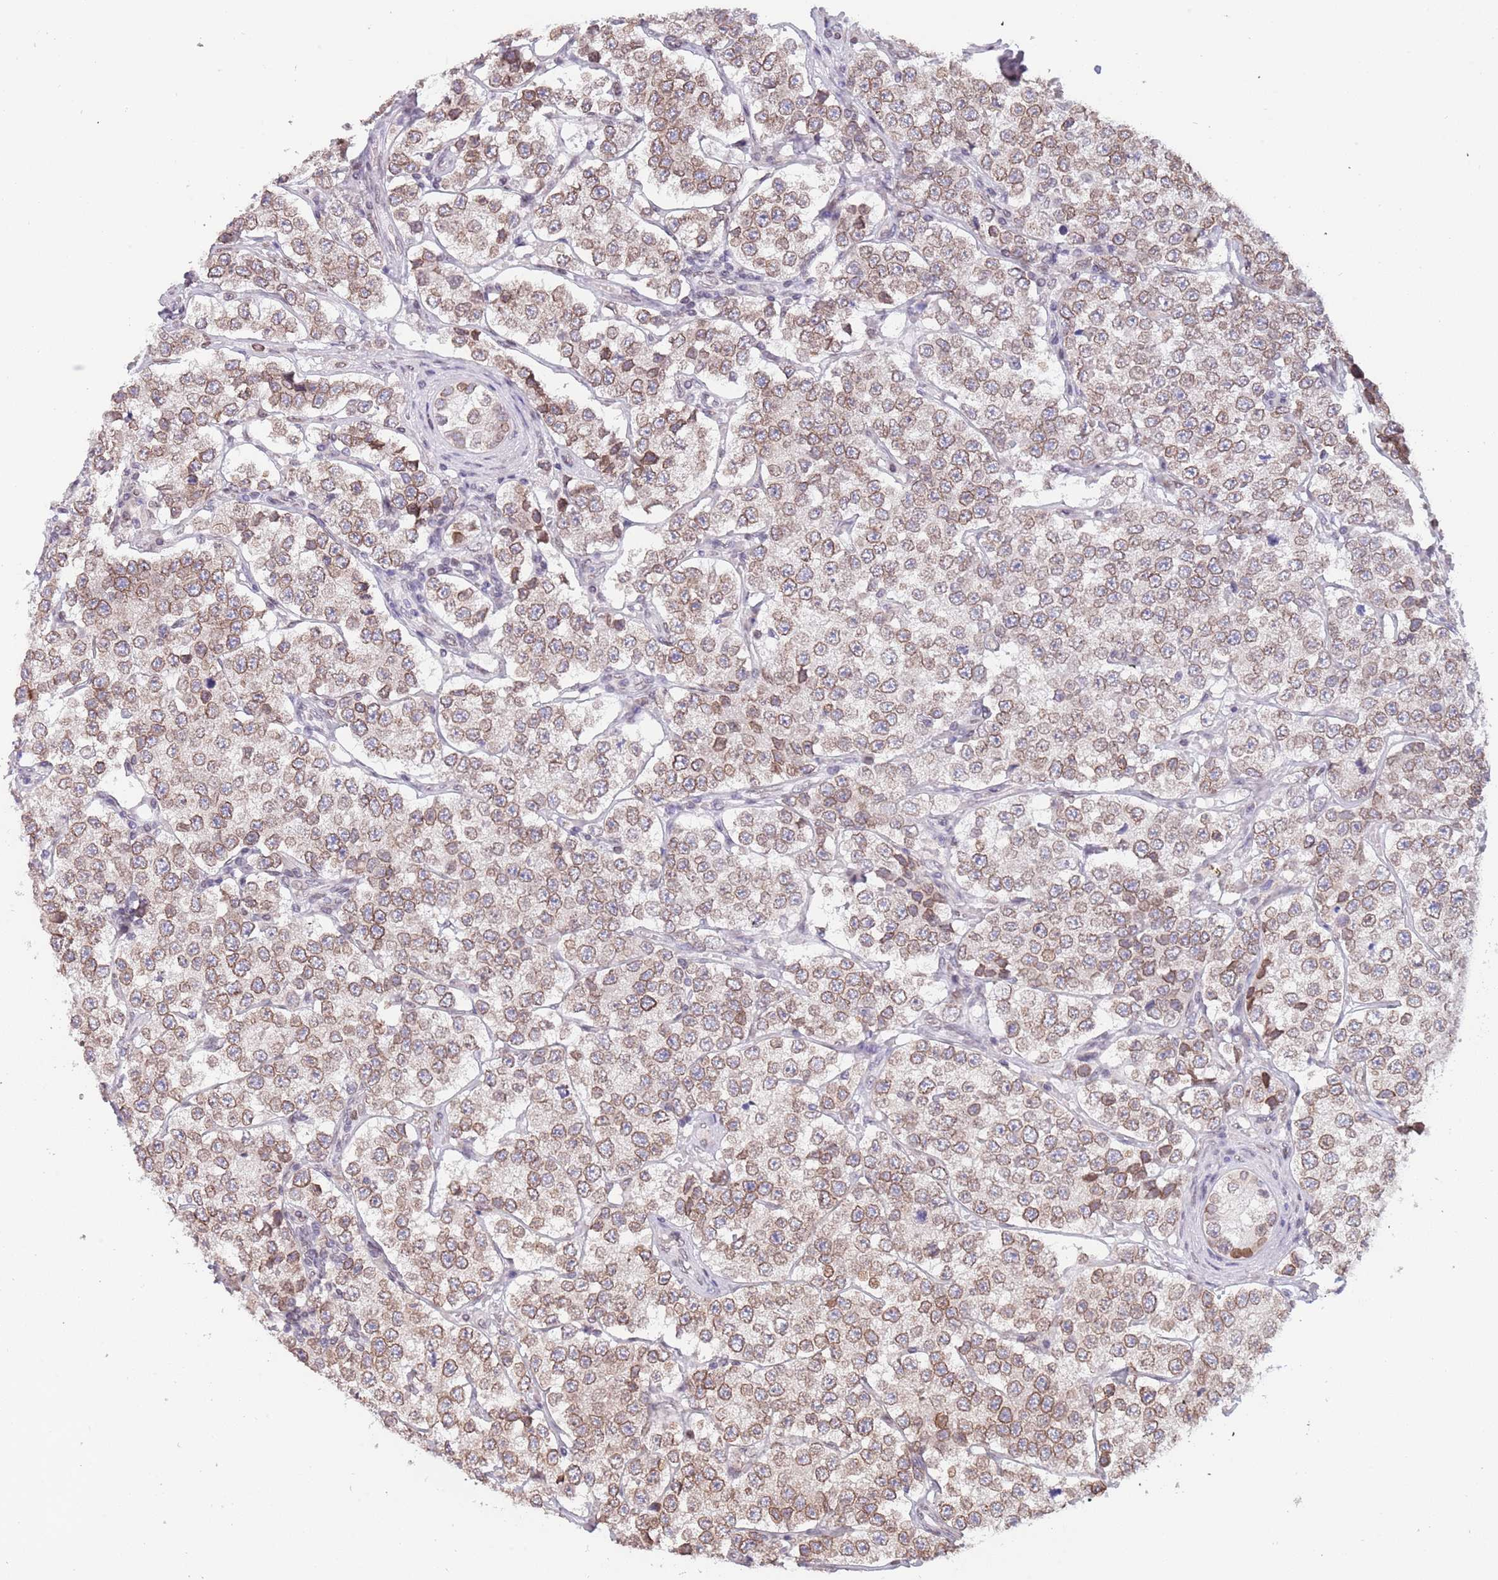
{"staining": {"intensity": "moderate", "quantity": ">75%", "location": "cytoplasmic/membranous,nuclear"}, "tissue": "testis cancer", "cell_type": "Tumor cells", "image_type": "cancer", "snomed": [{"axis": "morphology", "description": "Seminoma, NOS"}, {"axis": "topography", "description": "Testis"}], "caption": "High-magnification brightfield microscopy of seminoma (testis) stained with DAB (brown) and counterstained with hematoxylin (blue). tumor cells exhibit moderate cytoplasmic/membranous and nuclear positivity is seen in about>75% of cells. Nuclei are stained in blue.", "gene": "KLHDC2", "patient": {"sex": "male", "age": 34}}